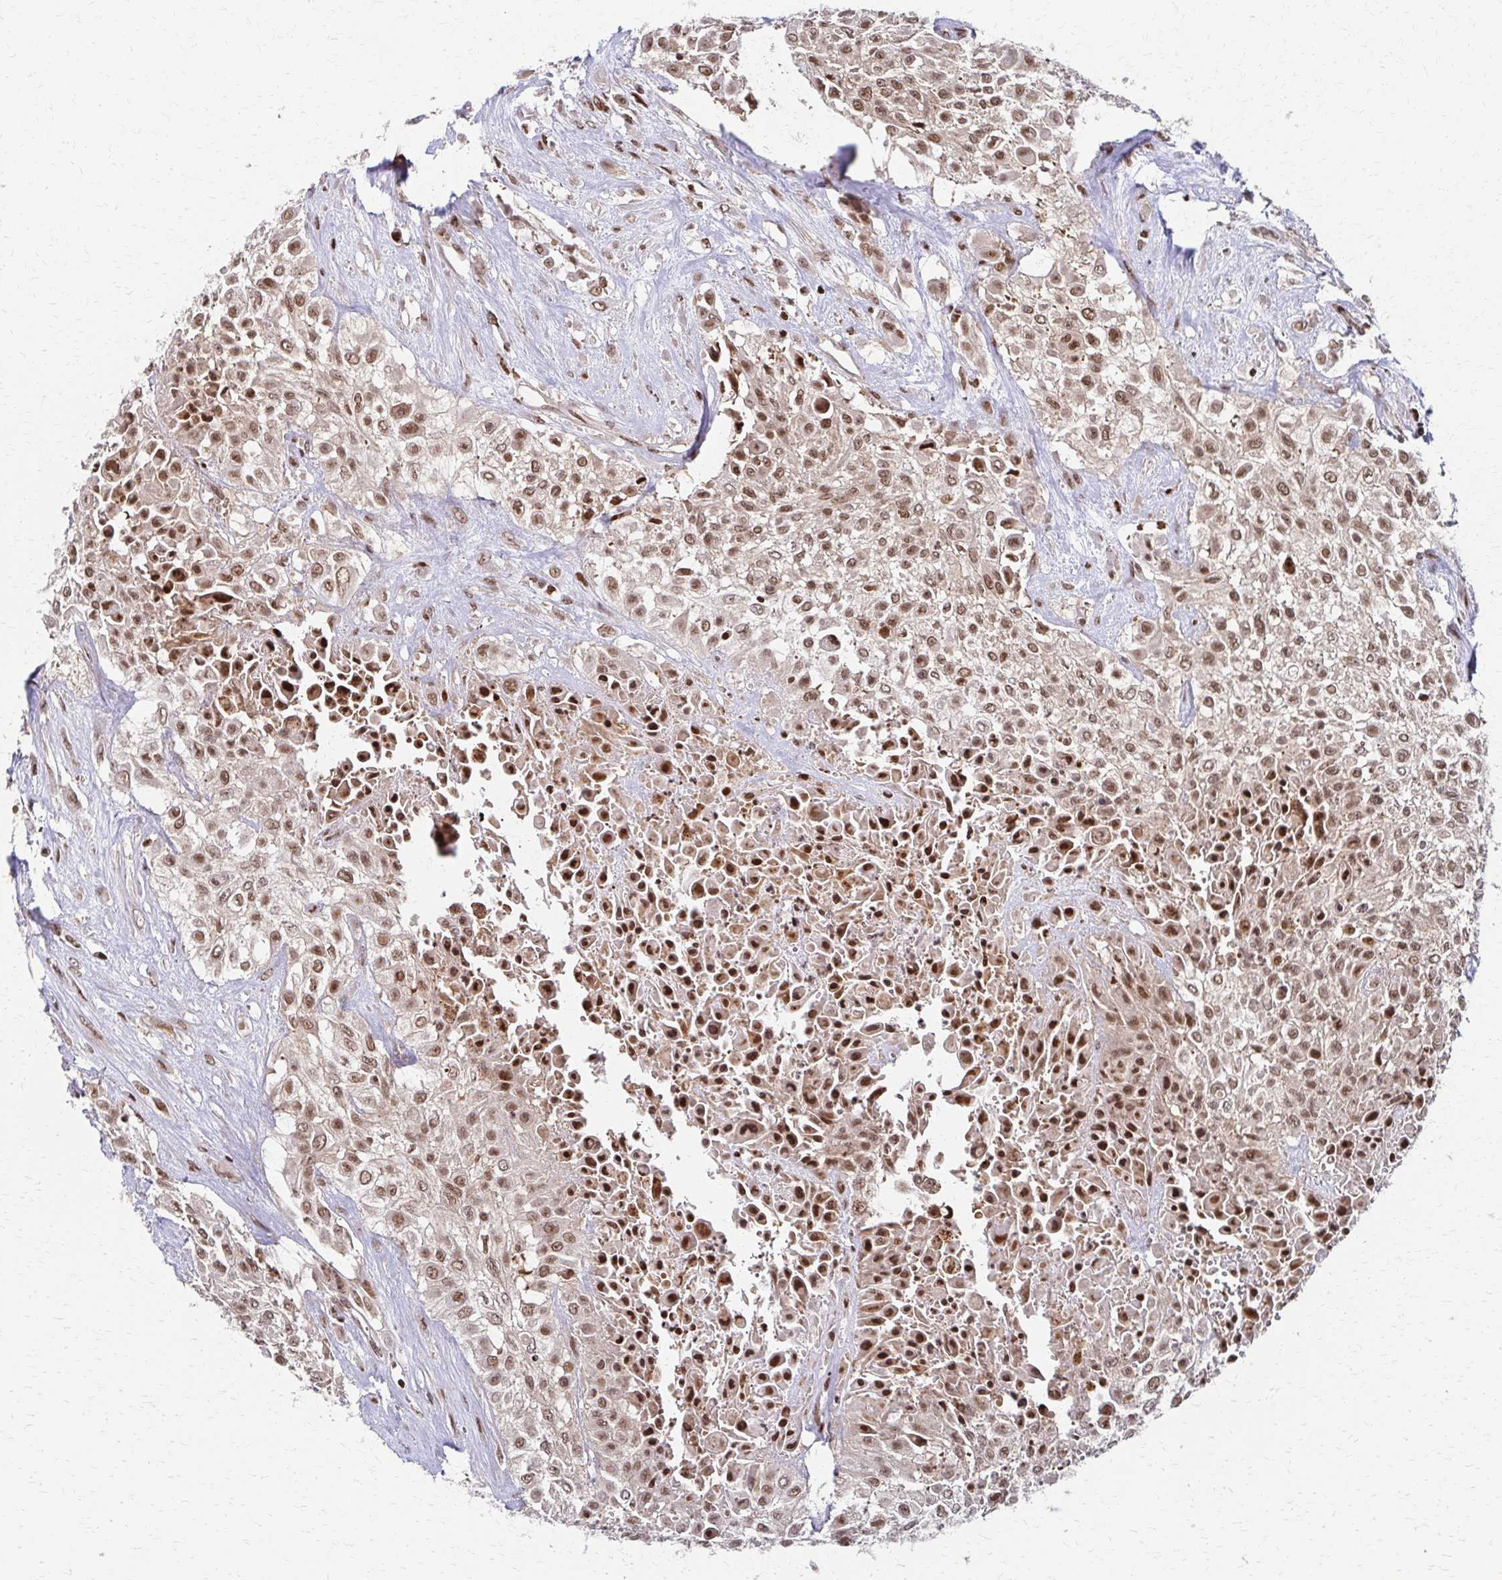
{"staining": {"intensity": "moderate", "quantity": ">75%", "location": "nuclear"}, "tissue": "urothelial cancer", "cell_type": "Tumor cells", "image_type": "cancer", "snomed": [{"axis": "morphology", "description": "Urothelial carcinoma, High grade"}, {"axis": "topography", "description": "Urinary bladder"}], "caption": "Immunohistochemistry (IHC) micrograph of human urothelial cancer stained for a protein (brown), which displays medium levels of moderate nuclear staining in about >75% of tumor cells.", "gene": "PSMD7", "patient": {"sex": "male", "age": 57}}